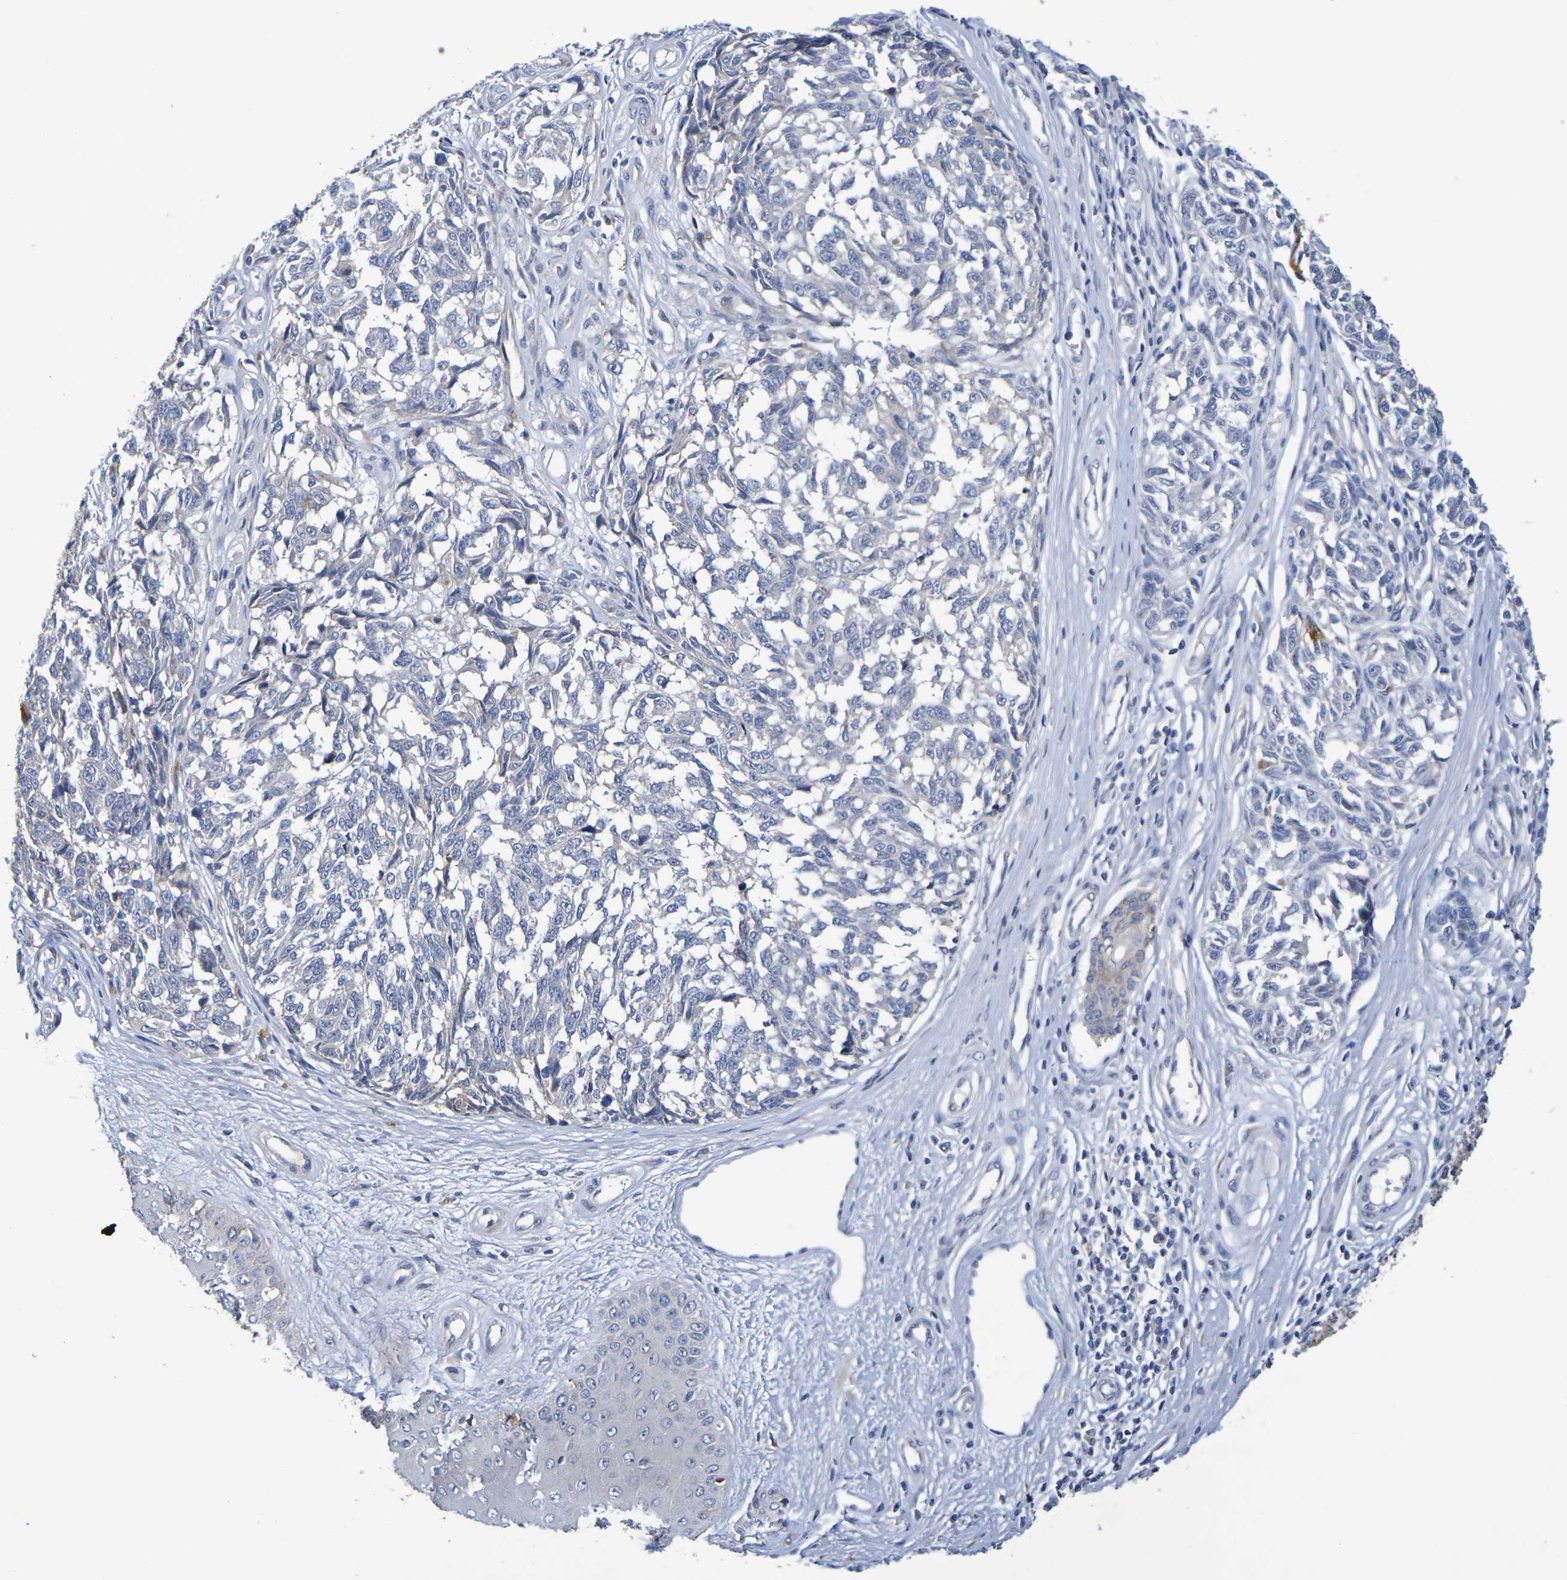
{"staining": {"intensity": "negative", "quantity": "none", "location": "none"}, "tissue": "melanoma", "cell_type": "Tumor cells", "image_type": "cancer", "snomed": [{"axis": "morphology", "description": "Malignant melanoma, NOS"}, {"axis": "topography", "description": "Skin"}], "caption": "A high-resolution photomicrograph shows IHC staining of malignant melanoma, which demonstrates no significant positivity in tumor cells.", "gene": "SDC4", "patient": {"sex": "female", "age": 64}}